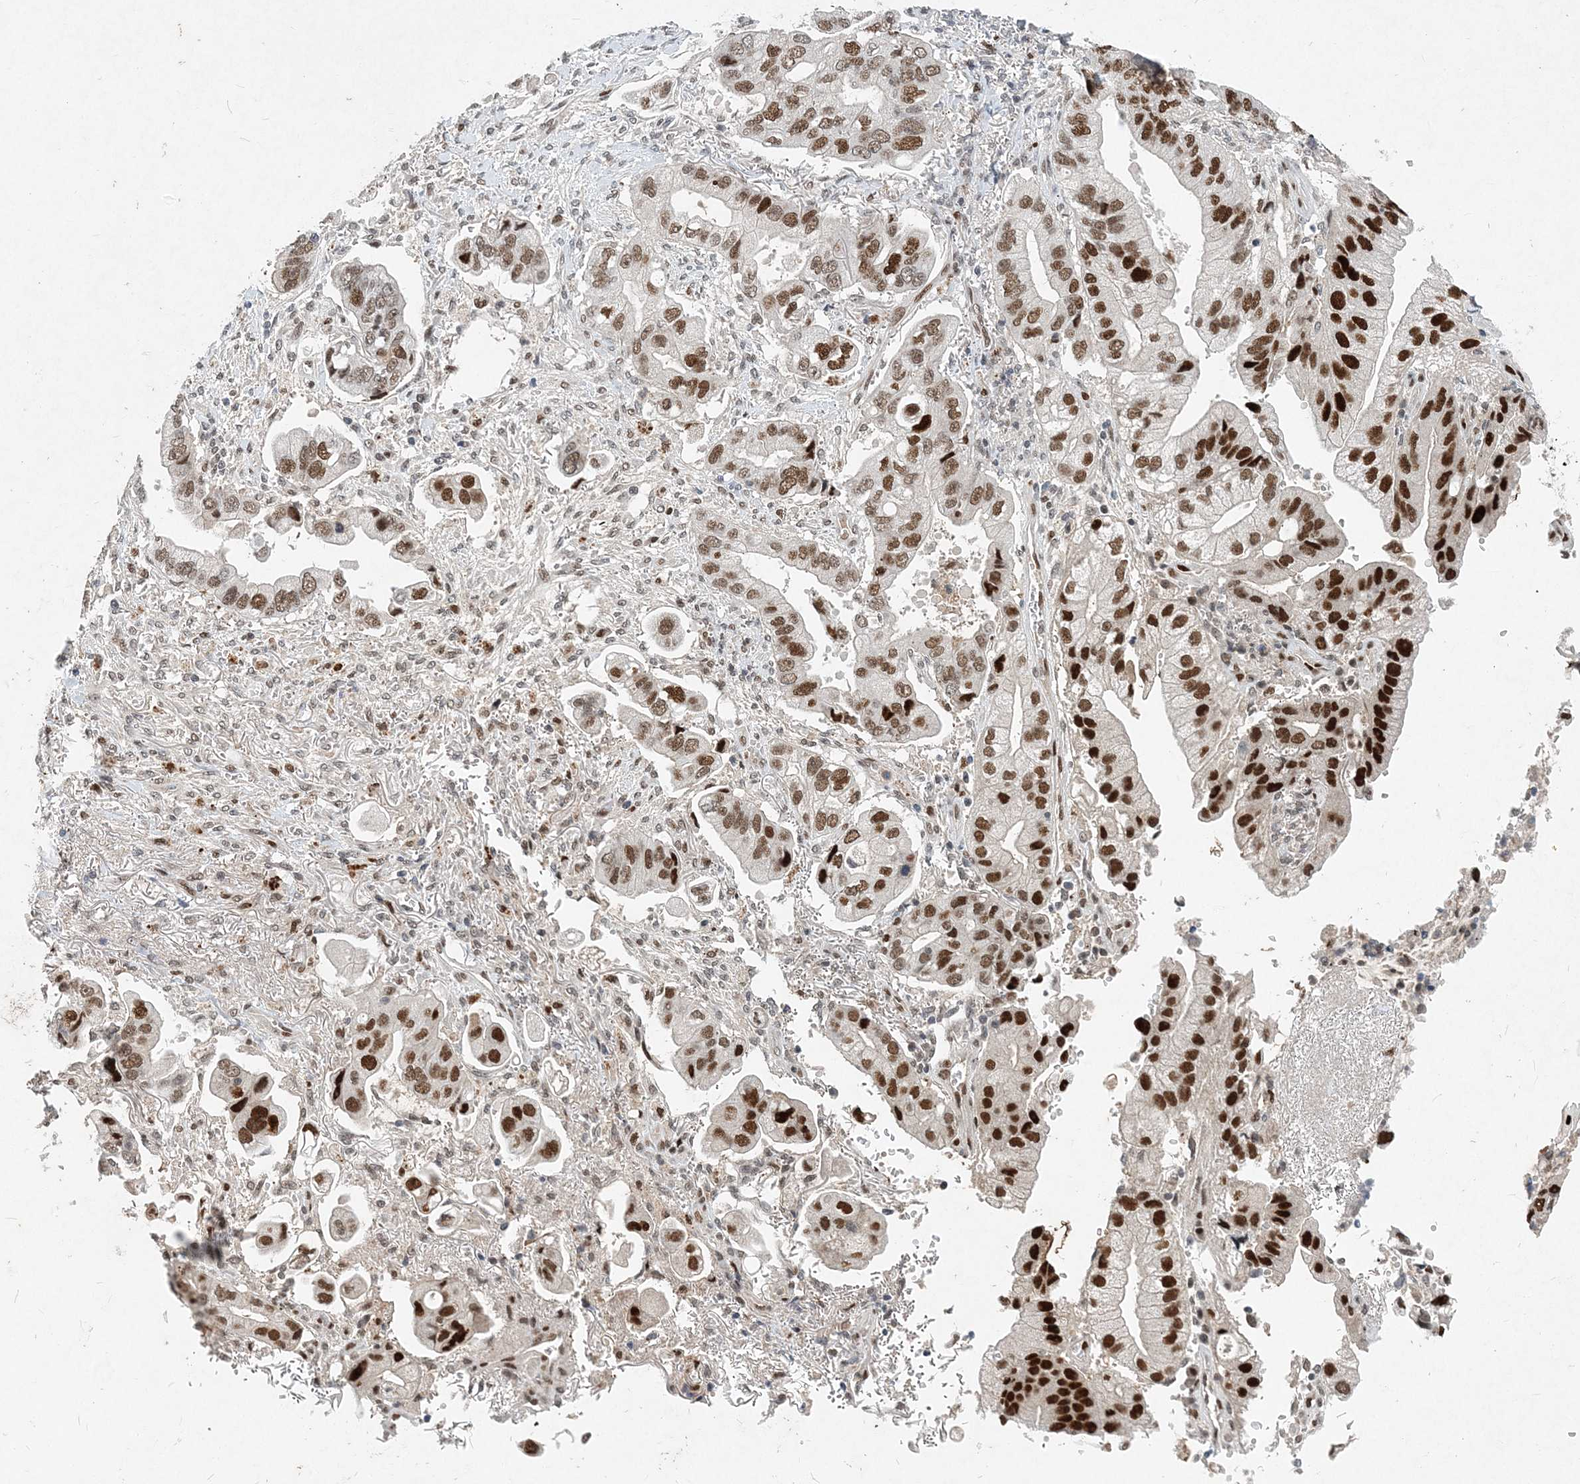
{"staining": {"intensity": "strong", "quantity": ">75%", "location": "nuclear"}, "tissue": "stomach cancer", "cell_type": "Tumor cells", "image_type": "cancer", "snomed": [{"axis": "morphology", "description": "Adenocarcinoma, NOS"}, {"axis": "topography", "description": "Stomach"}], "caption": "Human stomach cancer (adenocarcinoma) stained with a protein marker displays strong staining in tumor cells.", "gene": "KPNA4", "patient": {"sex": "male", "age": 62}}